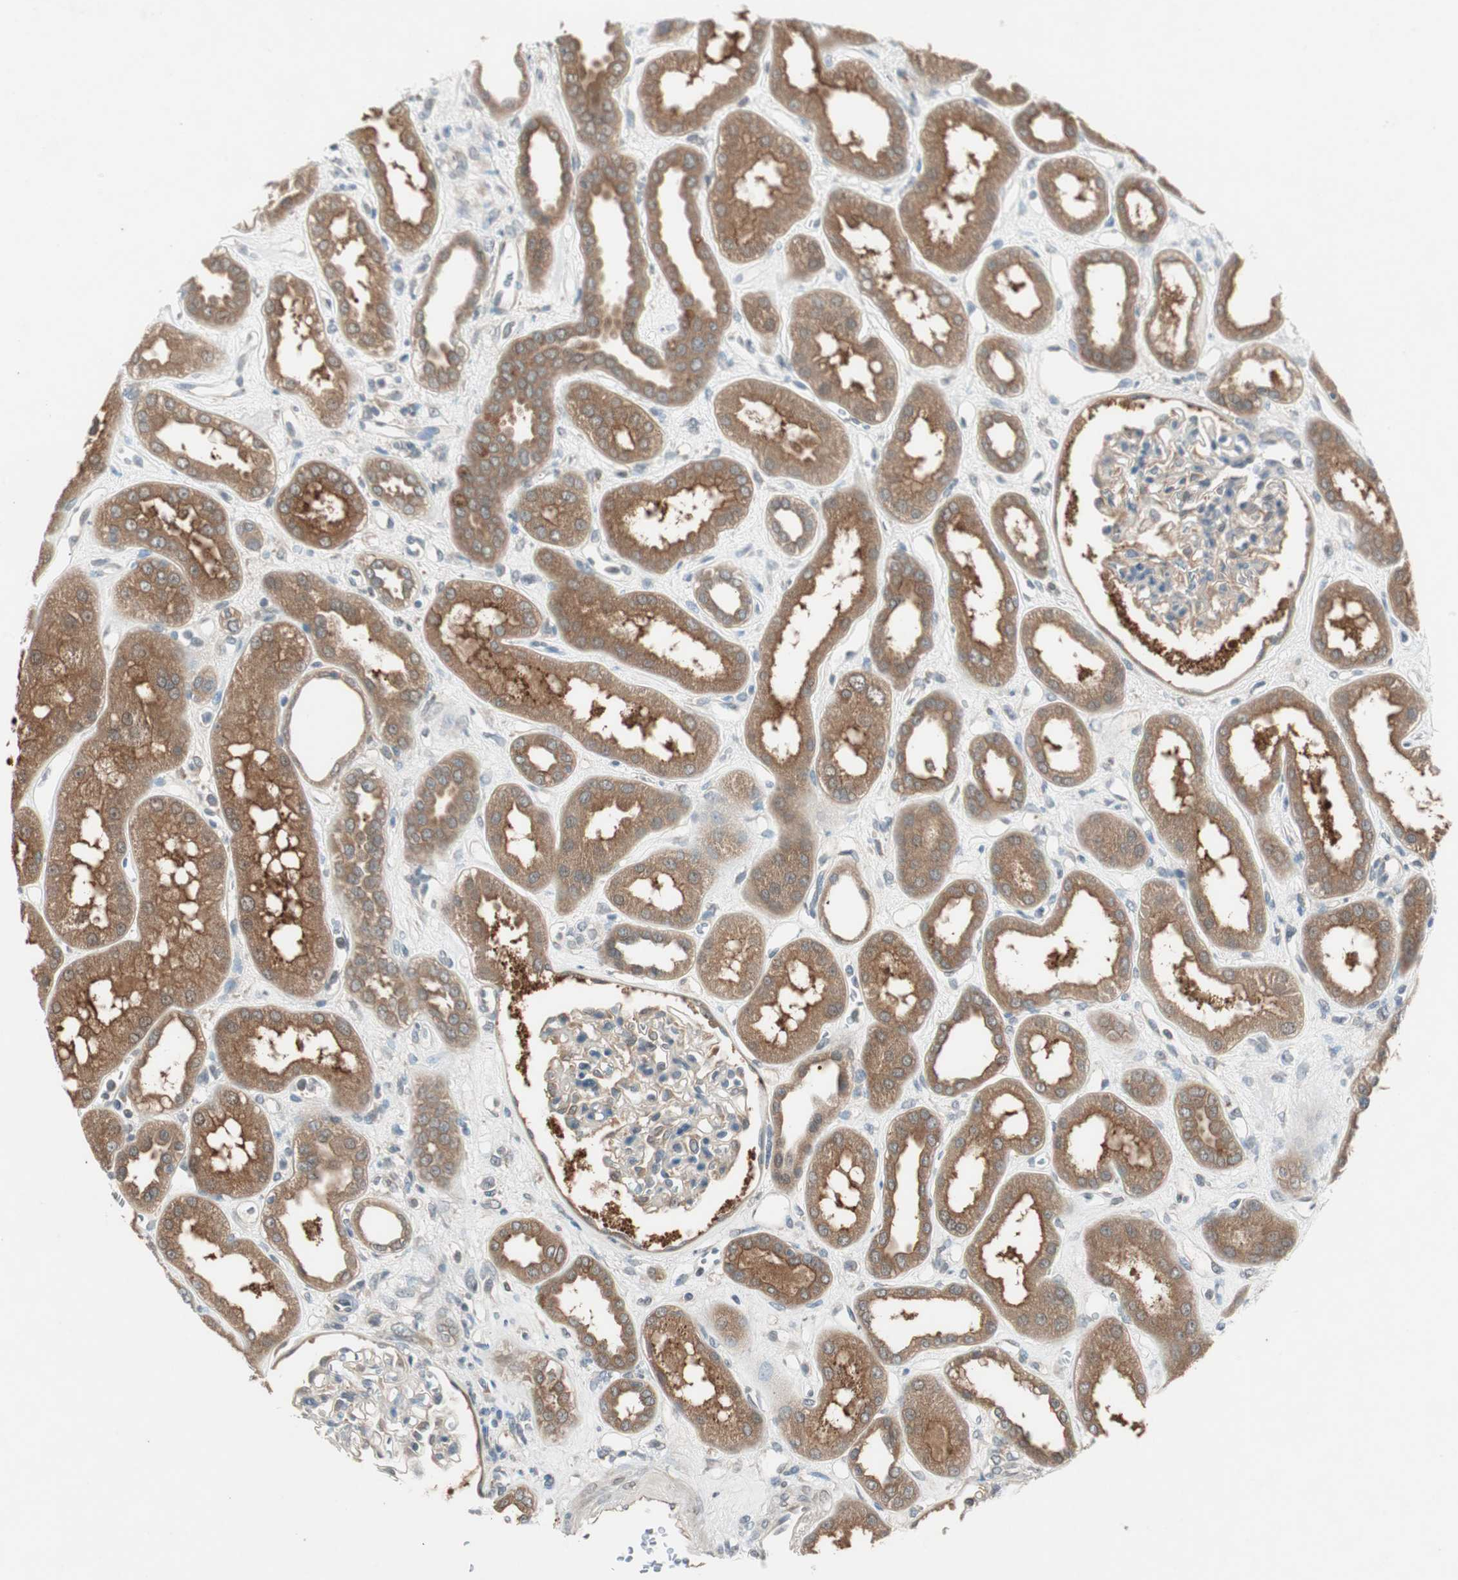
{"staining": {"intensity": "weak", "quantity": "25%-75%", "location": "cytoplasmic/membranous"}, "tissue": "kidney", "cell_type": "Cells in glomeruli", "image_type": "normal", "snomed": [{"axis": "morphology", "description": "Normal tissue, NOS"}, {"axis": "topography", "description": "Kidney"}], "caption": "Weak cytoplasmic/membranous protein staining is appreciated in approximately 25%-75% of cells in glomeruli in kidney. (DAB = brown stain, brightfield microscopy at high magnification).", "gene": "NCLN", "patient": {"sex": "male", "age": 59}}